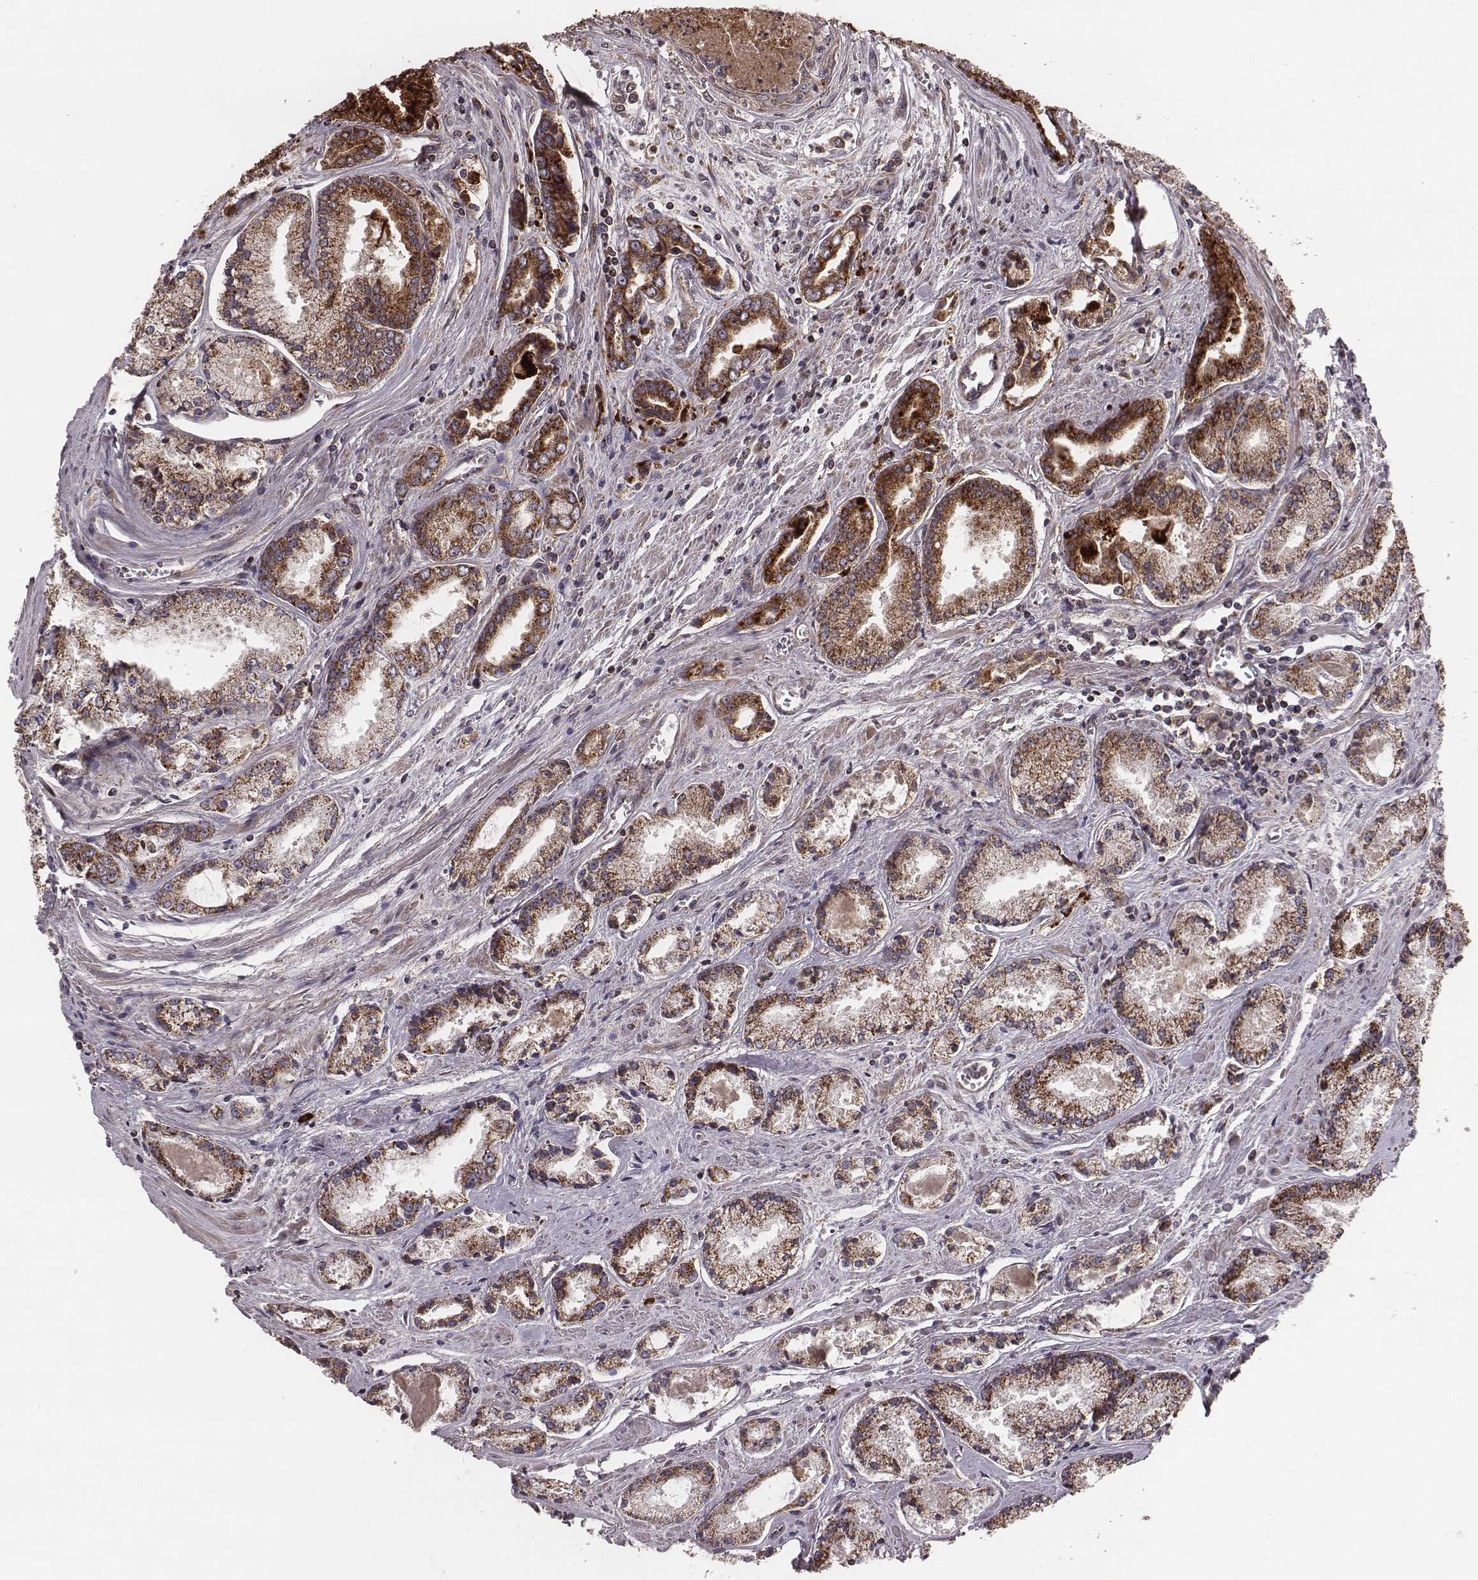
{"staining": {"intensity": "strong", "quantity": ">75%", "location": "cytoplasmic/membranous"}, "tissue": "prostate cancer", "cell_type": "Tumor cells", "image_type": "cancer", "snomed": [{"axis": "morphology", "description": "Adenocarcinoma, NOS"}, {"axis": "topography", "description": "Prostate"}], "caption": "Strong cytoplasmic/membranous protein staining is seen in about >75% of tumor cells in adenocarcinoma (prostate).", "gene": "ZDHHC21", "patient": {"sex": "male", "age": 72}}